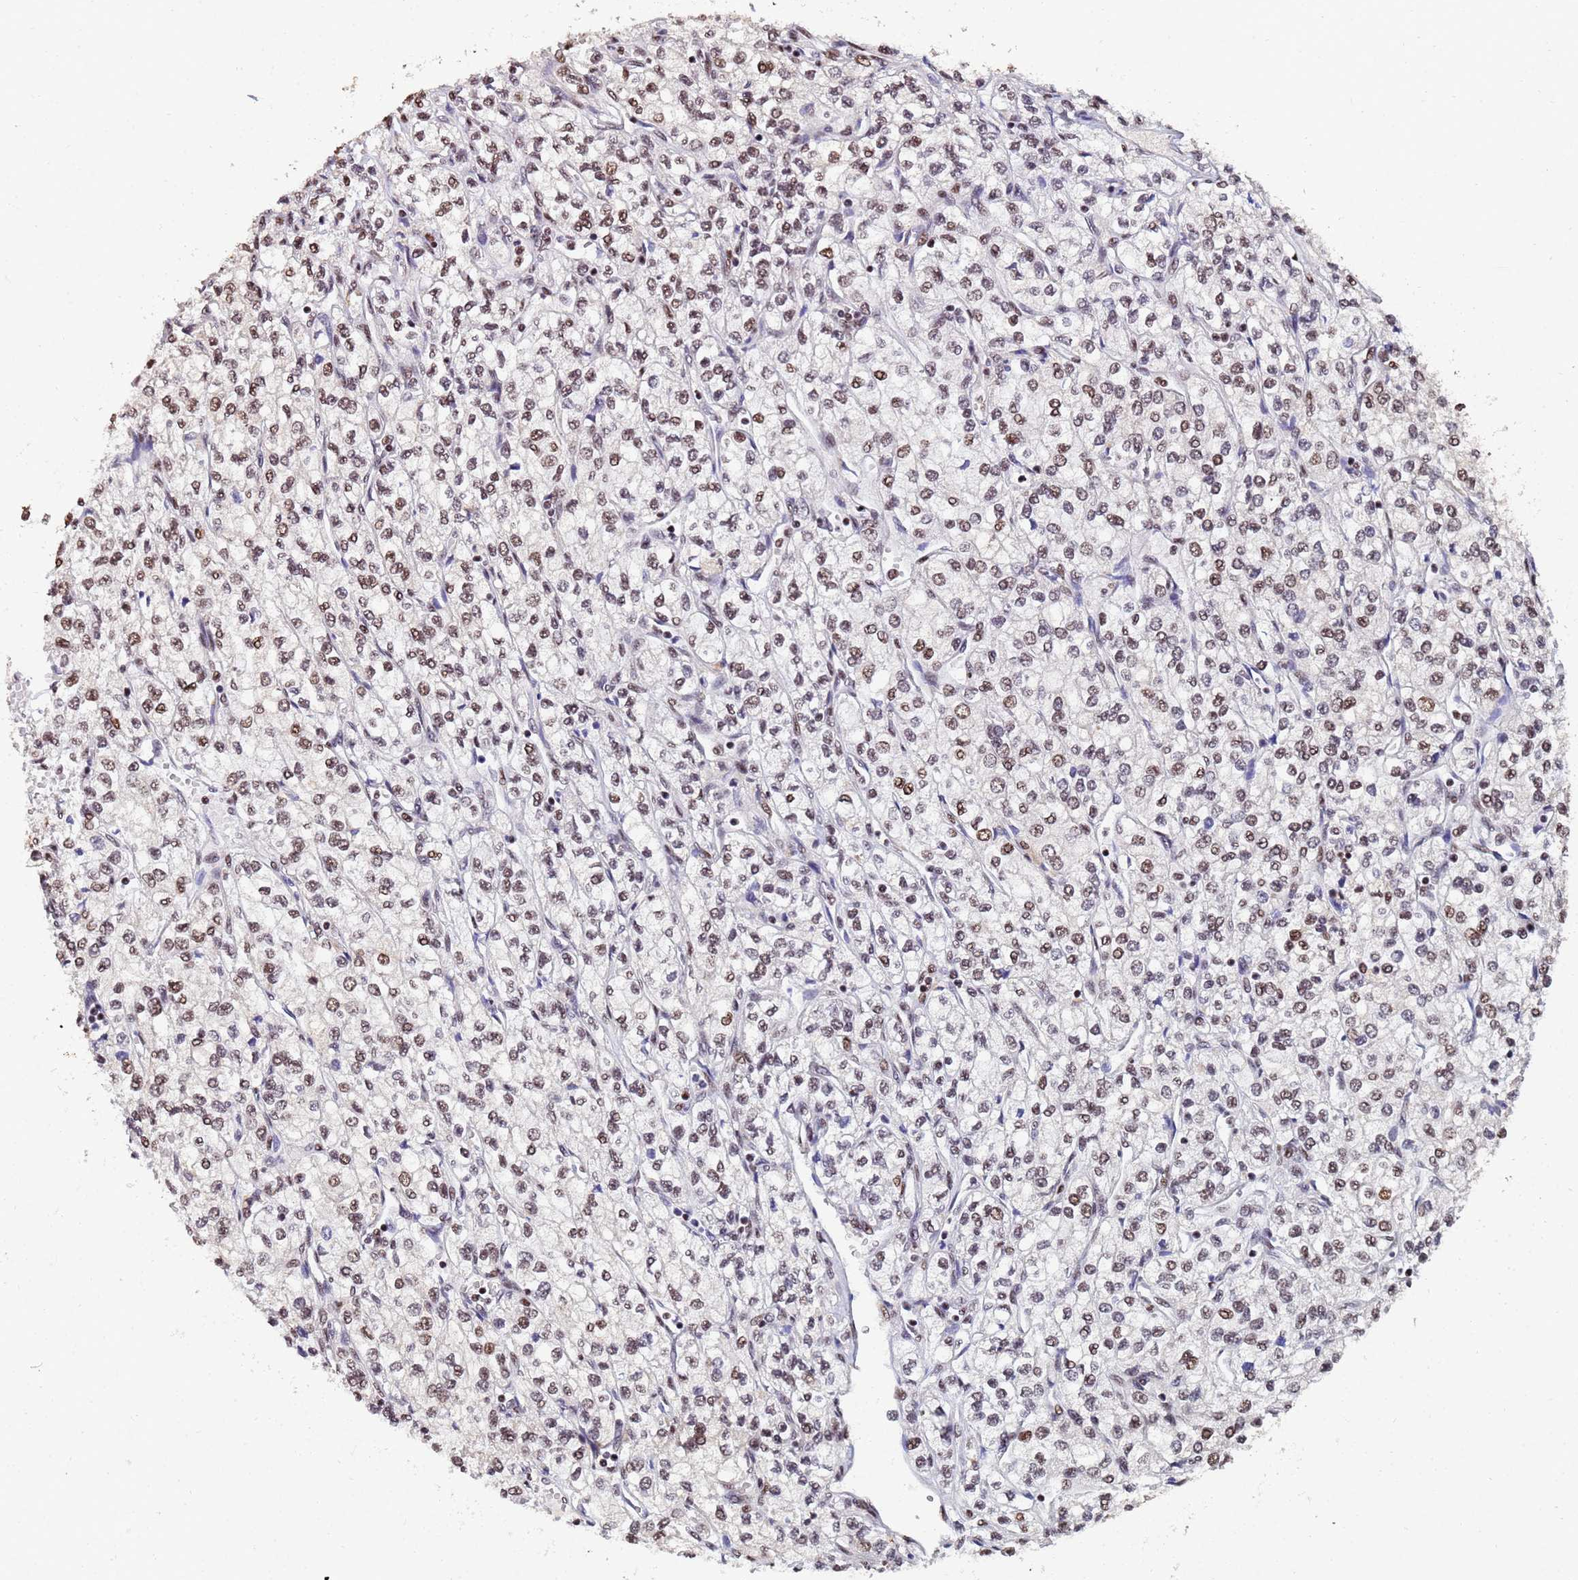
{"staining": {"intensity": "moderate", "quantity": ">75%", "location": "nuclear"}, "tissue": "renal cancer", "cell_type": "Tumor cells", "image_type": "cancer", "snomed": [{"axis": "morphology", "description": "Adenocarcinoma, NOS"}, {"axis": "topography", "description": "Kidney"}], "caption": "The photomicrograph demonstrates staining of renal cancer (adenocarcinoma), revealing moderate nuclear protein positivity (brown color) within tumor cells.", "gene": "SF3B2", "patient": {"sex": "male", "age": 80}}